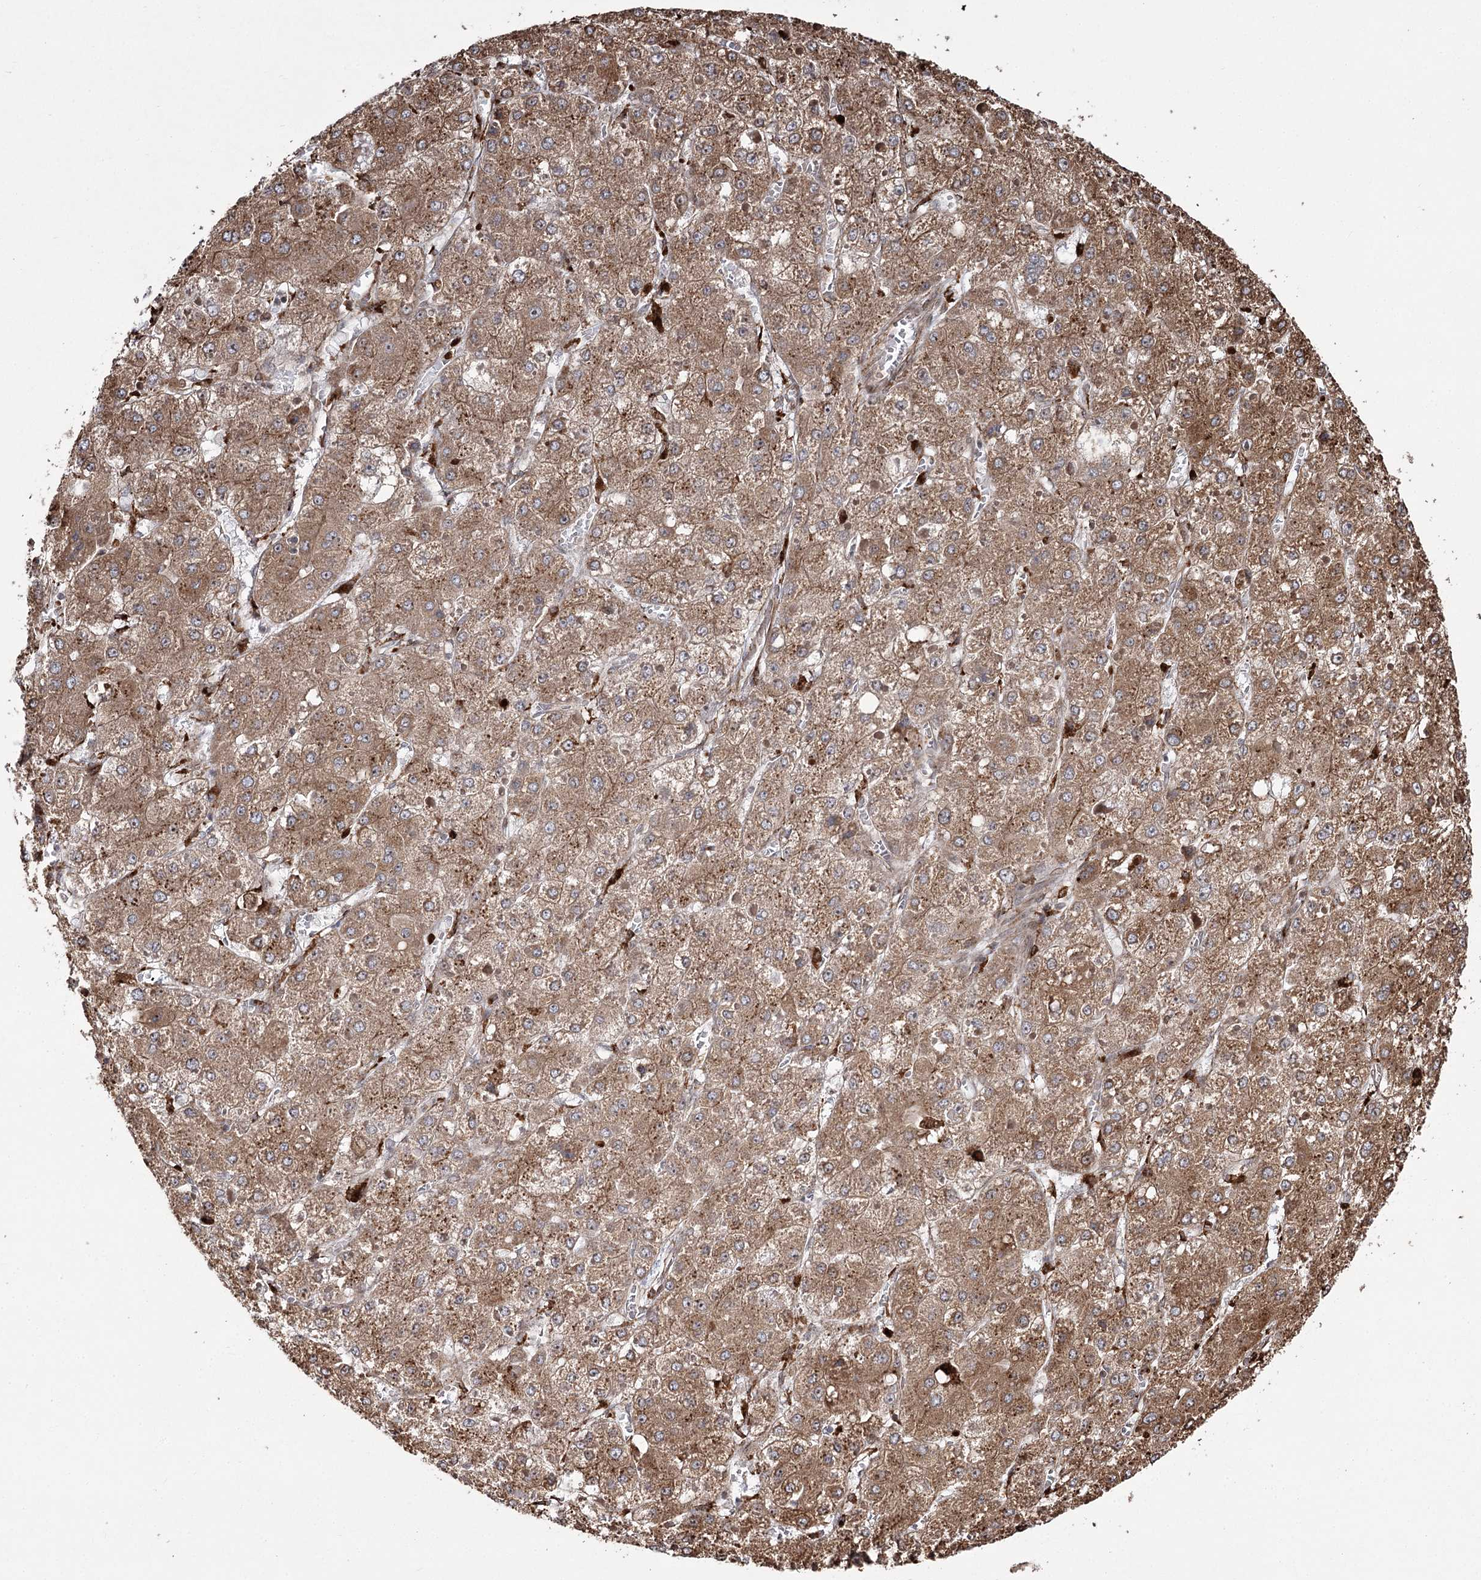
{"staining": {"intensity": "moderate", "quantity": ">75%", "location": "cytoplasmic/membranous"}, "tissue": "liver cancer", "cell_type": "Tumor cells", "image_type": "cancer", "snomed": [{"axis": "morphology", "description": "Carcinoma, Hepatocellular, NOS"}, {"axis": "topography", "description": "Liver"}], "caption": "Human liver hepatocellular carcinoma stained with a protein marker displays moderate staining in tumor cells.", "gene": "FANCL", "patient": {"sex": "female", "age": 73}}